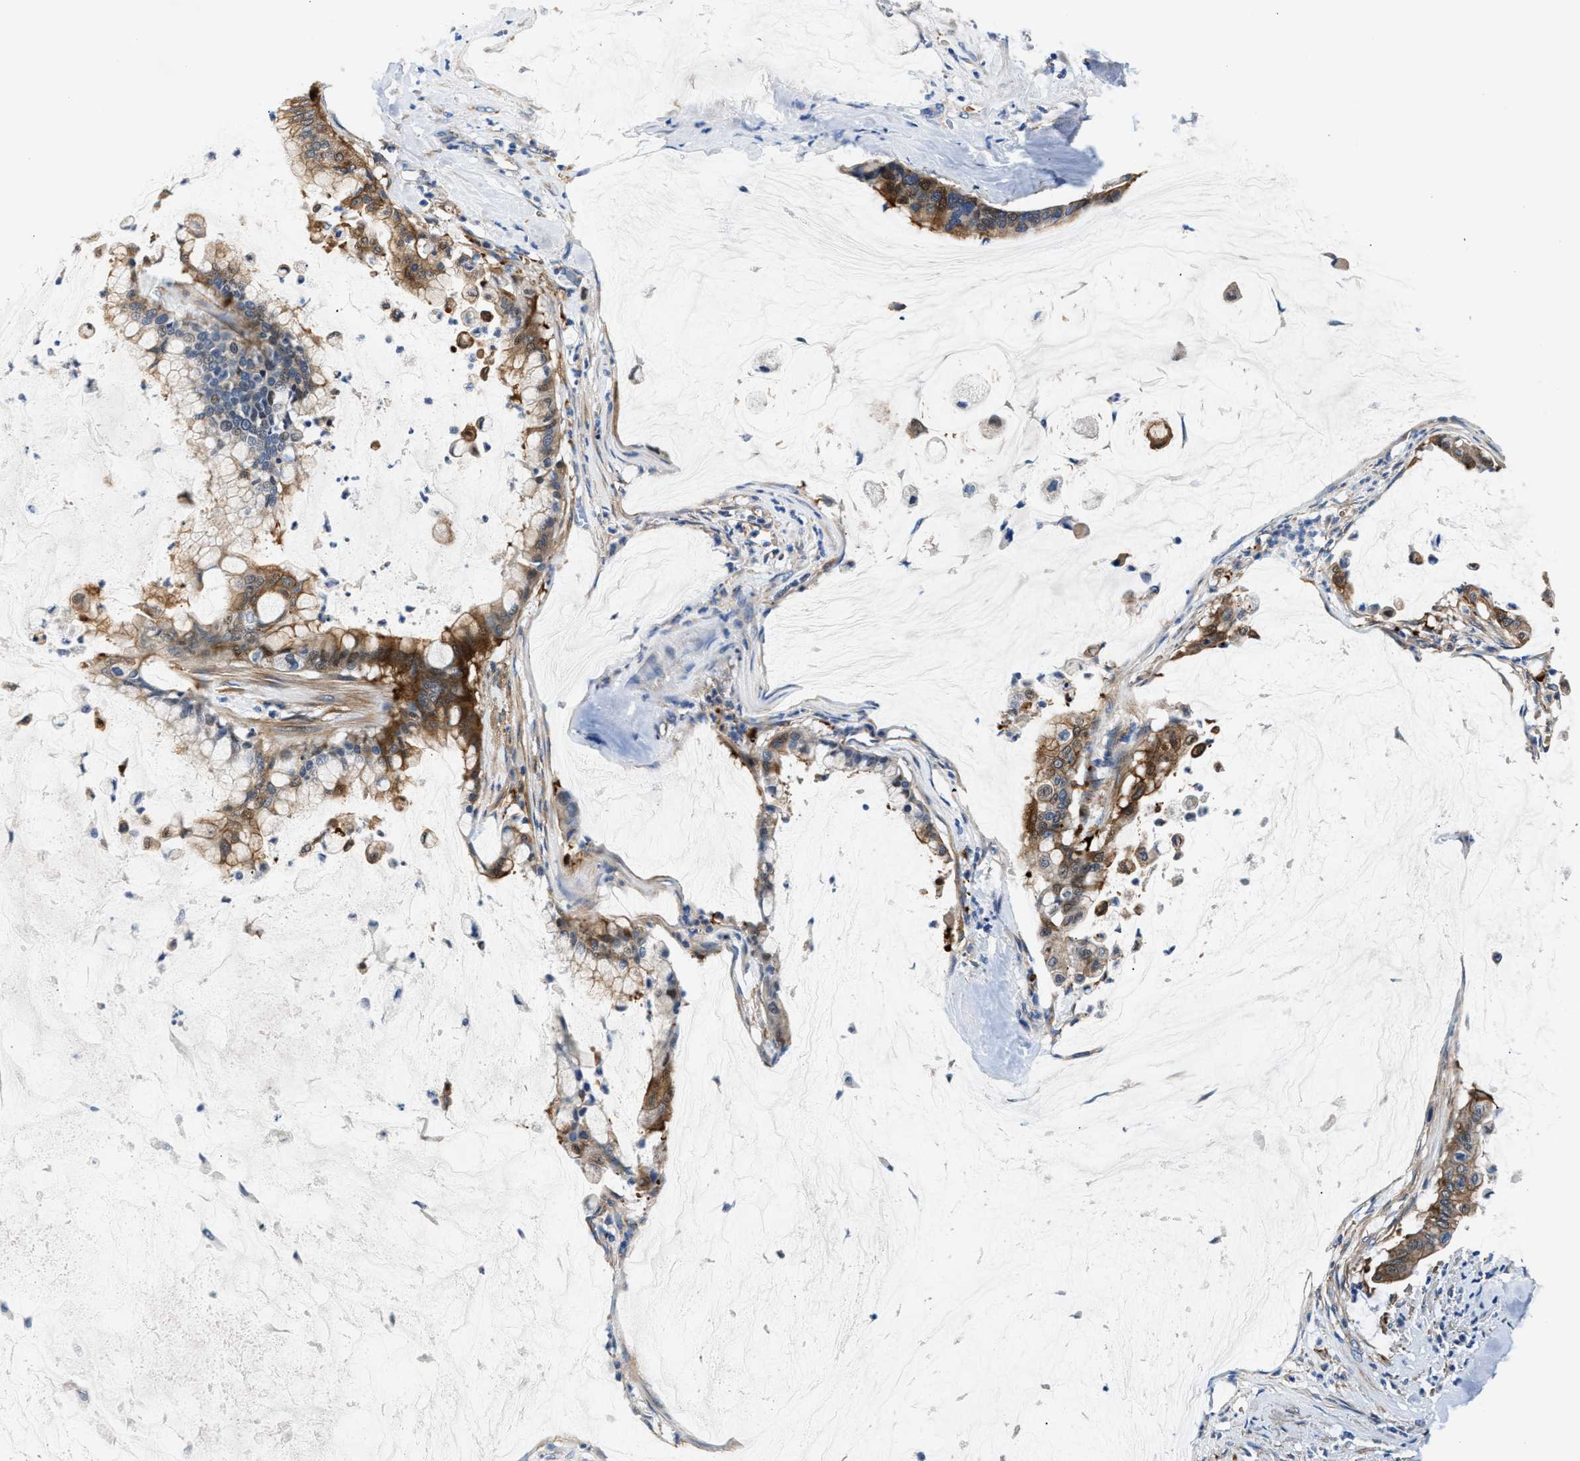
{"staining": {"intensity": "moderate", "quantity": ">75%", "location": "cytoplasmic/membranous"}, "tissue": "pancreatic cancer", "cell_type": "Tumor cells", "image_type": "cancer", "snomed": [{"axis": "morphology", "description": "Adenocarcinoma, NOS"}, {"axis": "topography", "description": "Pancreas"}], "caption": "Human adenocarcinoma (pancreatic) stained for a protein (brown) reveals moderate cytoplasmic/membranous positive expression in about >75% of tumor cells.", "gene": "PARG", "patient": {"sex": "male", "age": 41}}